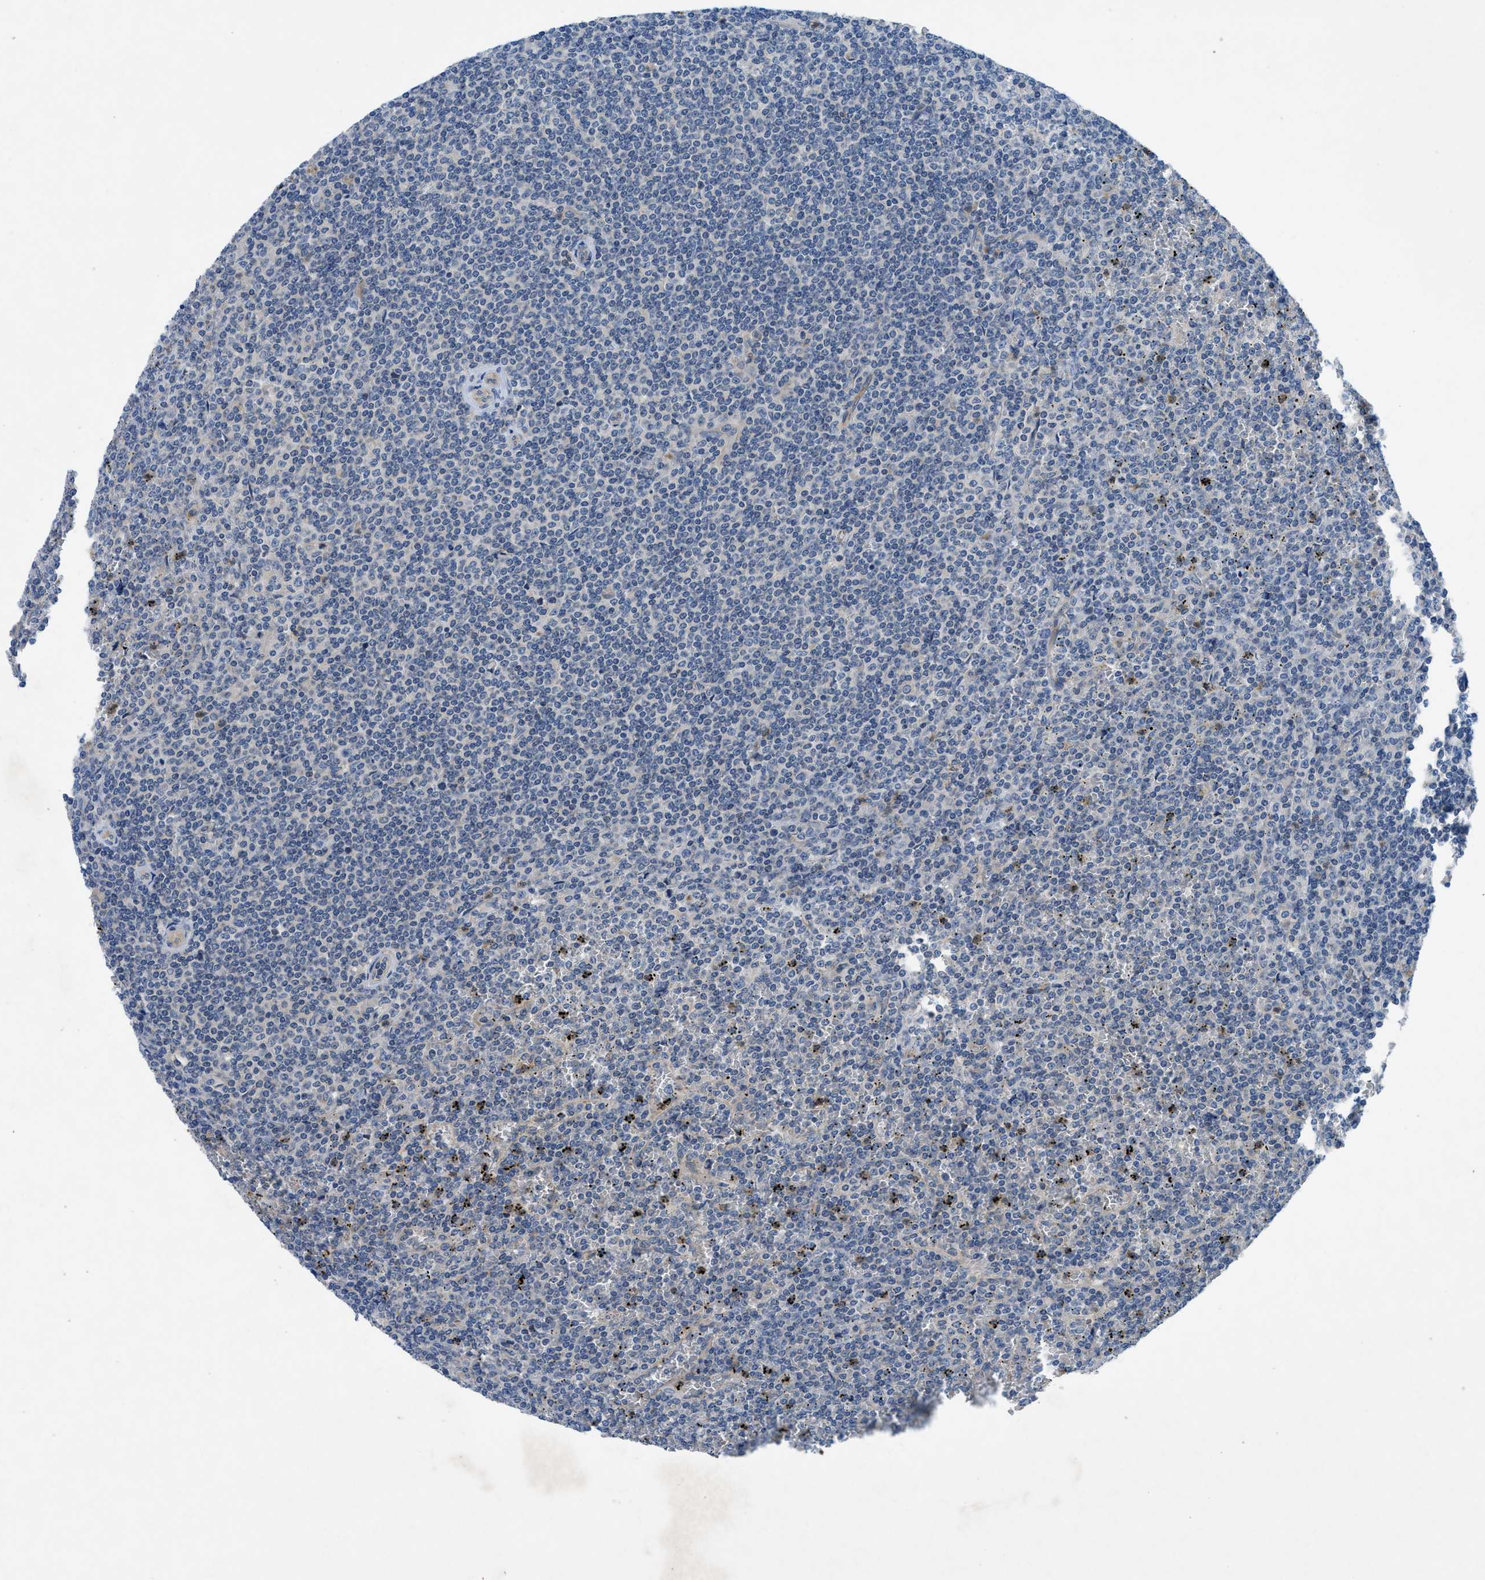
{"staining": {"intensity": "negative", "quantity": "none", "location": "none"}, "tissue": "lymphoma", "cell_type": "Tumor cells", "image_type": "cancer", "snomed": [{"axis": "morphology", "description": "Malignant lymphoma, non-Hodgkin's type, Low grade"}, {"axis": "topography", "description": "Spleen"}], "caption": "IHC histopathology image of low-grade malignant lymphoma, non-Hodgkin's type stained for a protein (brown), which demonstrates no positivity in tumor cells.", "gene": "PGR", "patient": {"sex": "female", "age": 19}}